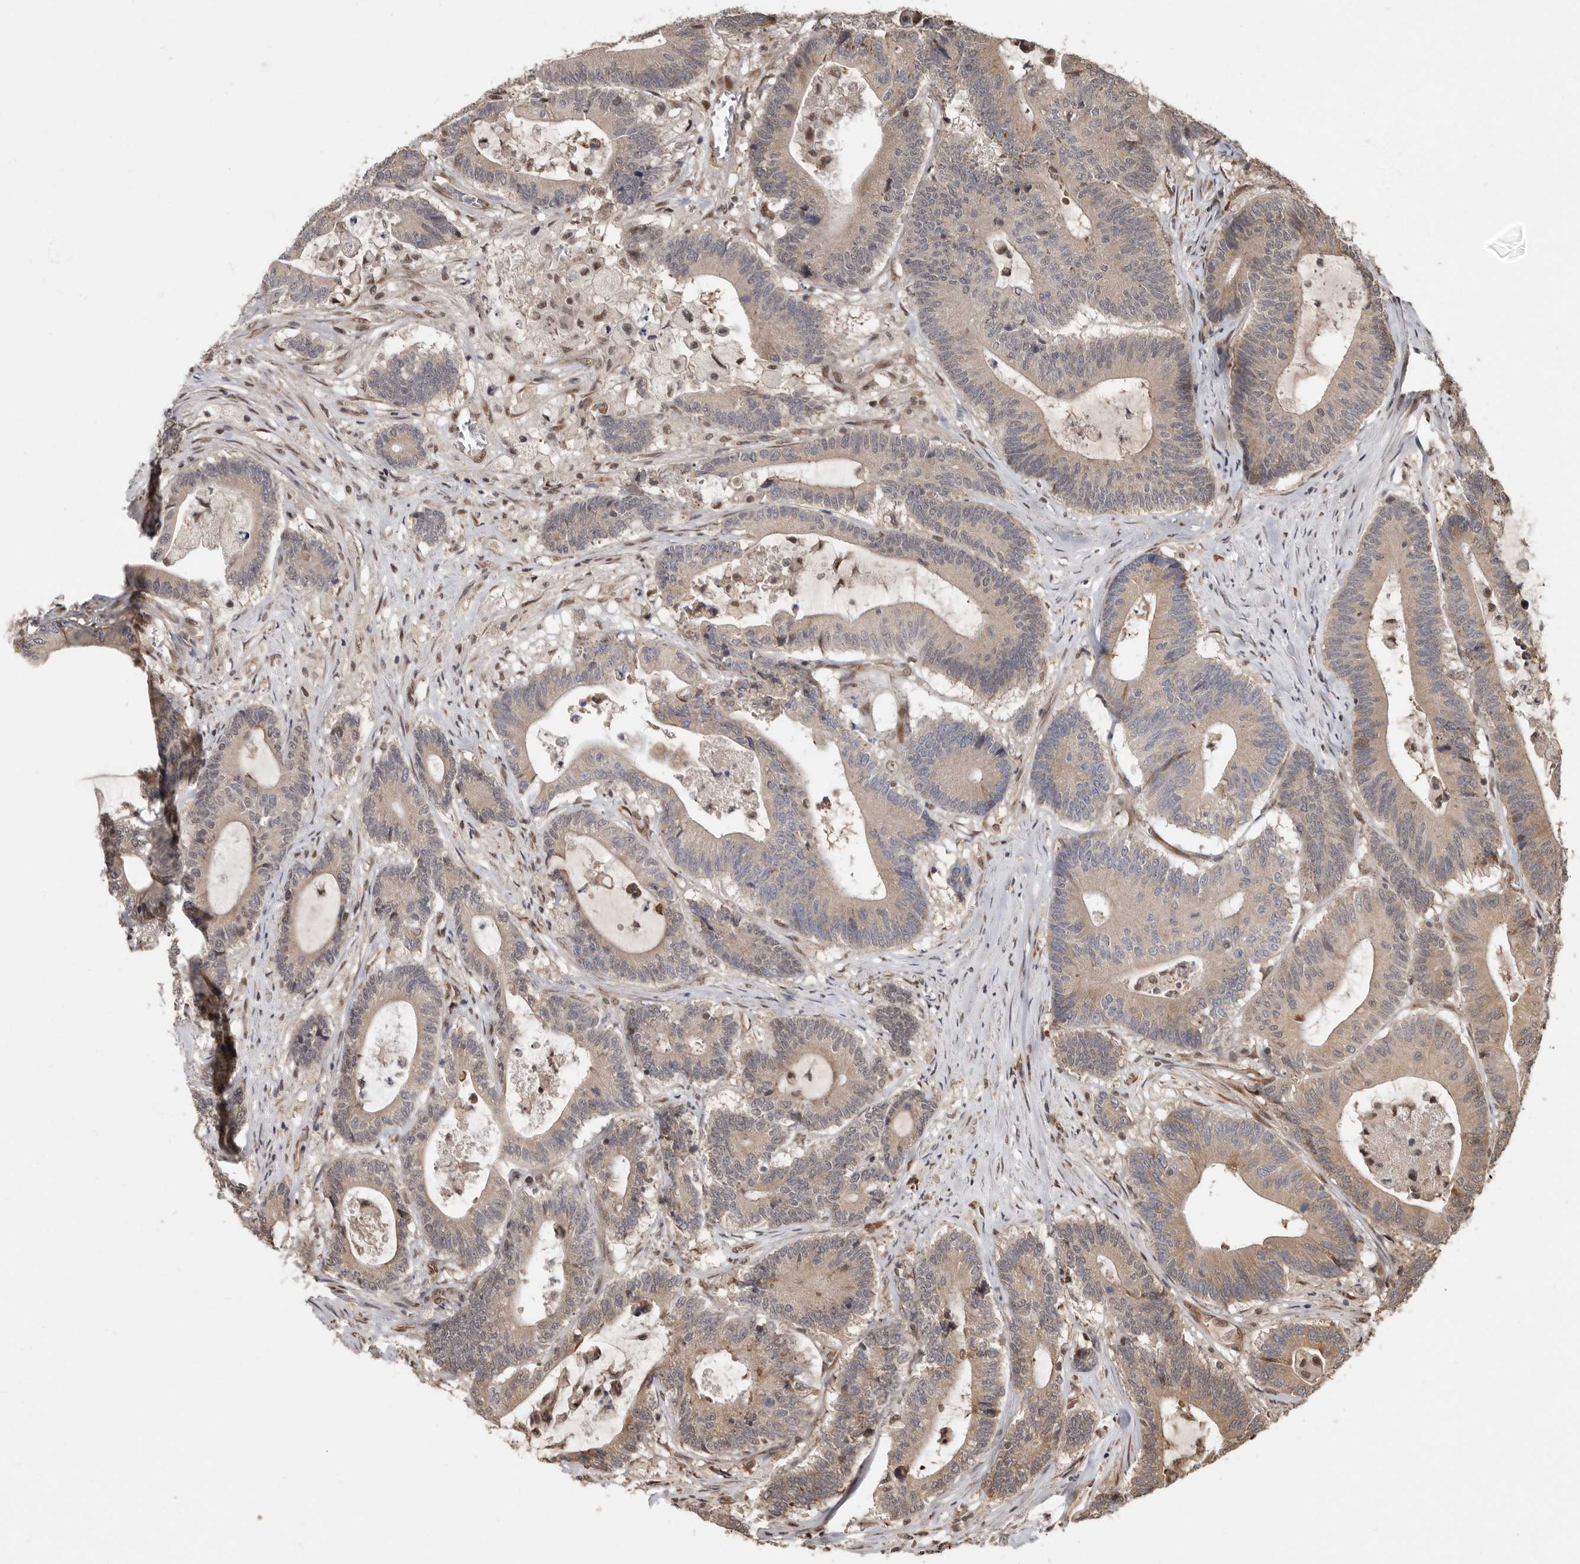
{"staining": {"intensity": "moderate", "quantity": "25%-75%", "location": "cytoplasmic/membranous"}, "tissue": "colorectal cancer", "cell_type": "Tumor cells", "image_type": "cancer", "snomed": [{"axis": "morphology", "description": "Adenocarcinoma, NOS"}, {"axis": "topography", "description": "Colon"}], "caption": "Adenocarcinoma (colorectal) stained with DAB IHC reveals medium levels of moderate cytoplasmic/membranous positivity in about 25%-75% of tumor cells.", "gene": "LRGUK", "patient": {"sex": "female", "age": 84}}